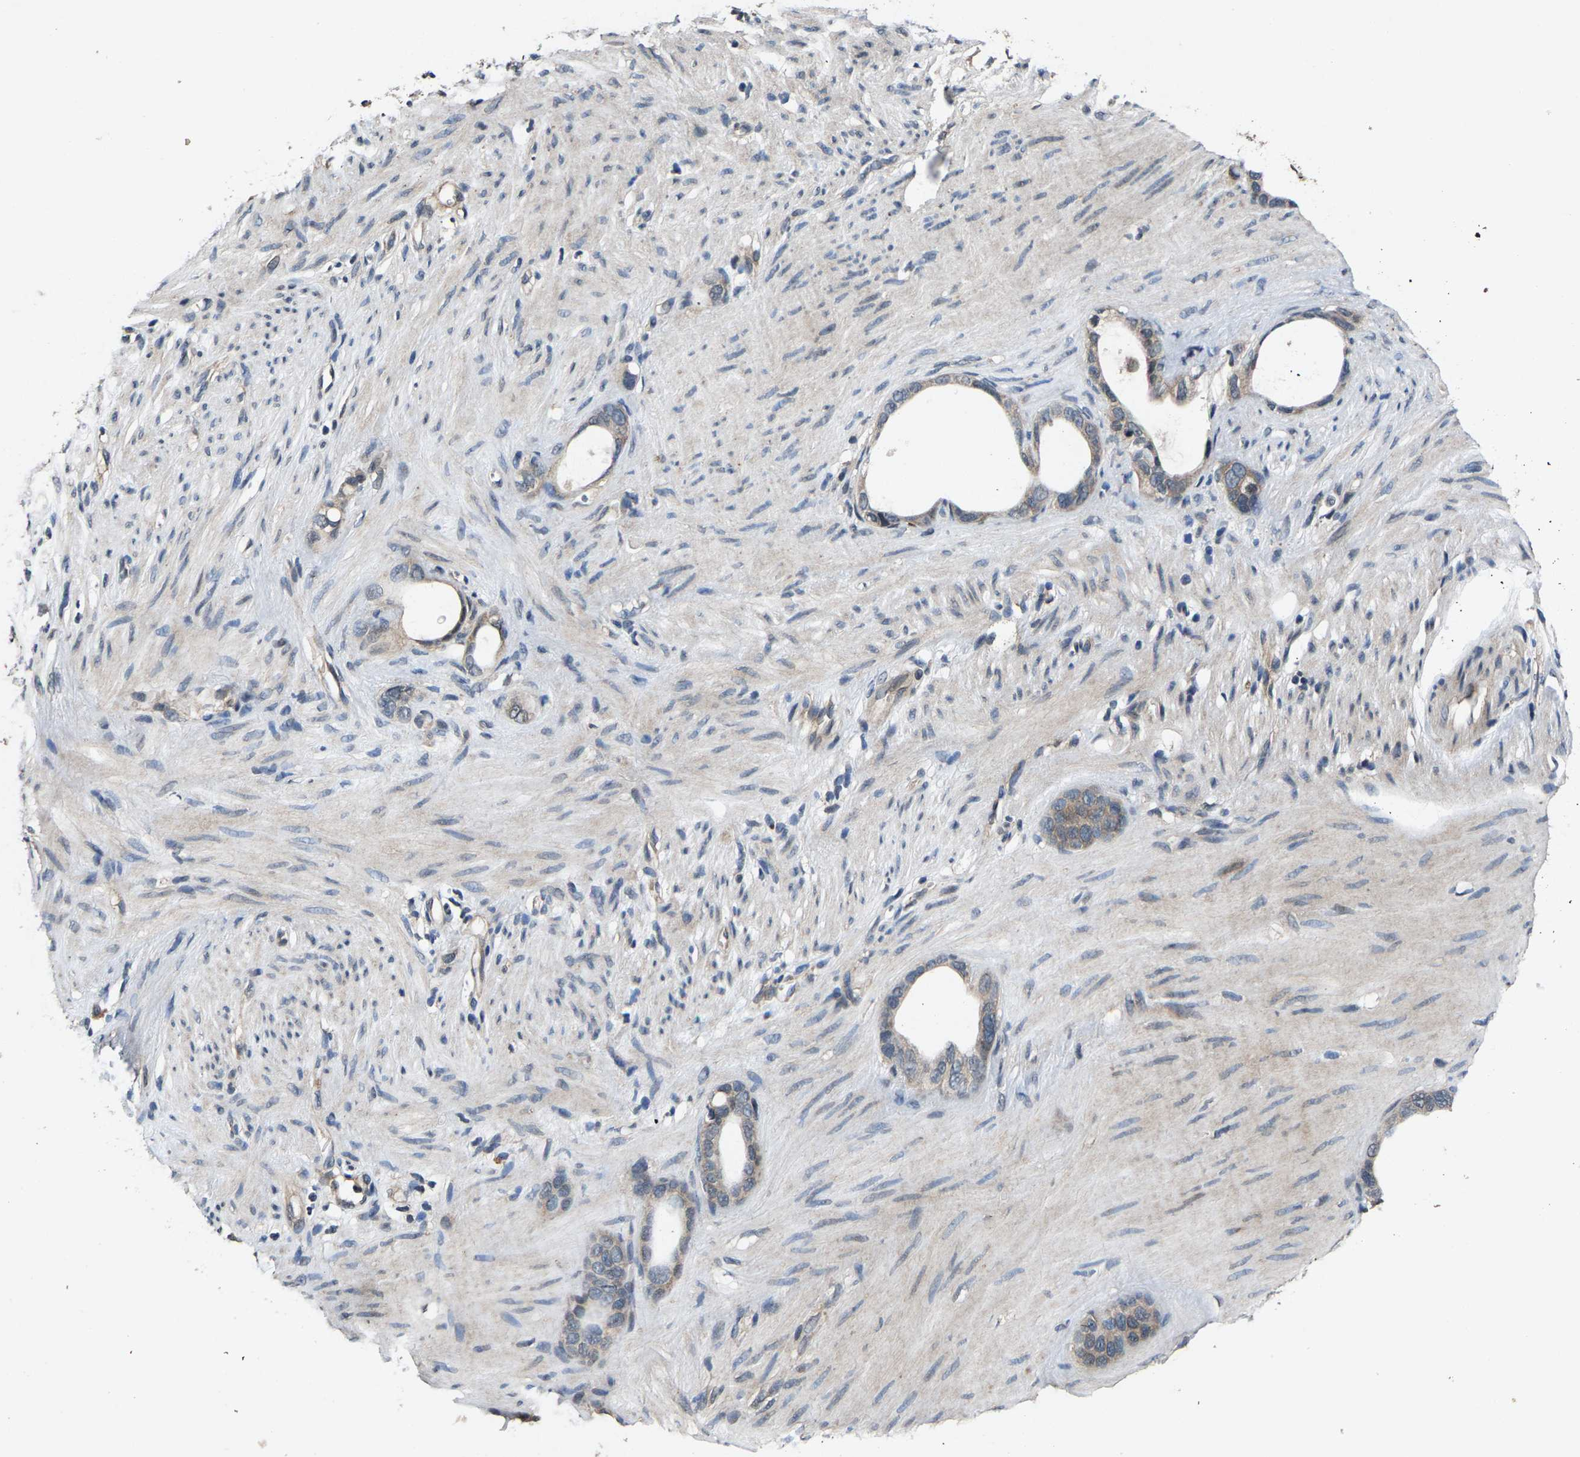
{"staining": {"intensity": "weak", "quantity": ">75%", "location": "cytoplasmic/membranous"}, "tissue": "stomach cancer", "cell_type": "Tumor cells", "image_type": "cancer", "snomed": [{"axis": "morphology", "description": "Adenocarcinoma, NOS"}, {"axis": "topography", "description": "Stomach"}], "caption": "The micrograph demonstrates immunohistochemical staining of adenocarcinoma (stomach). There is weak cytoplasmic/membranous expression is present in about >75% of tumor cells.", "gene": "HUWE1", "patient": {"sex": "female", "age": 75}}